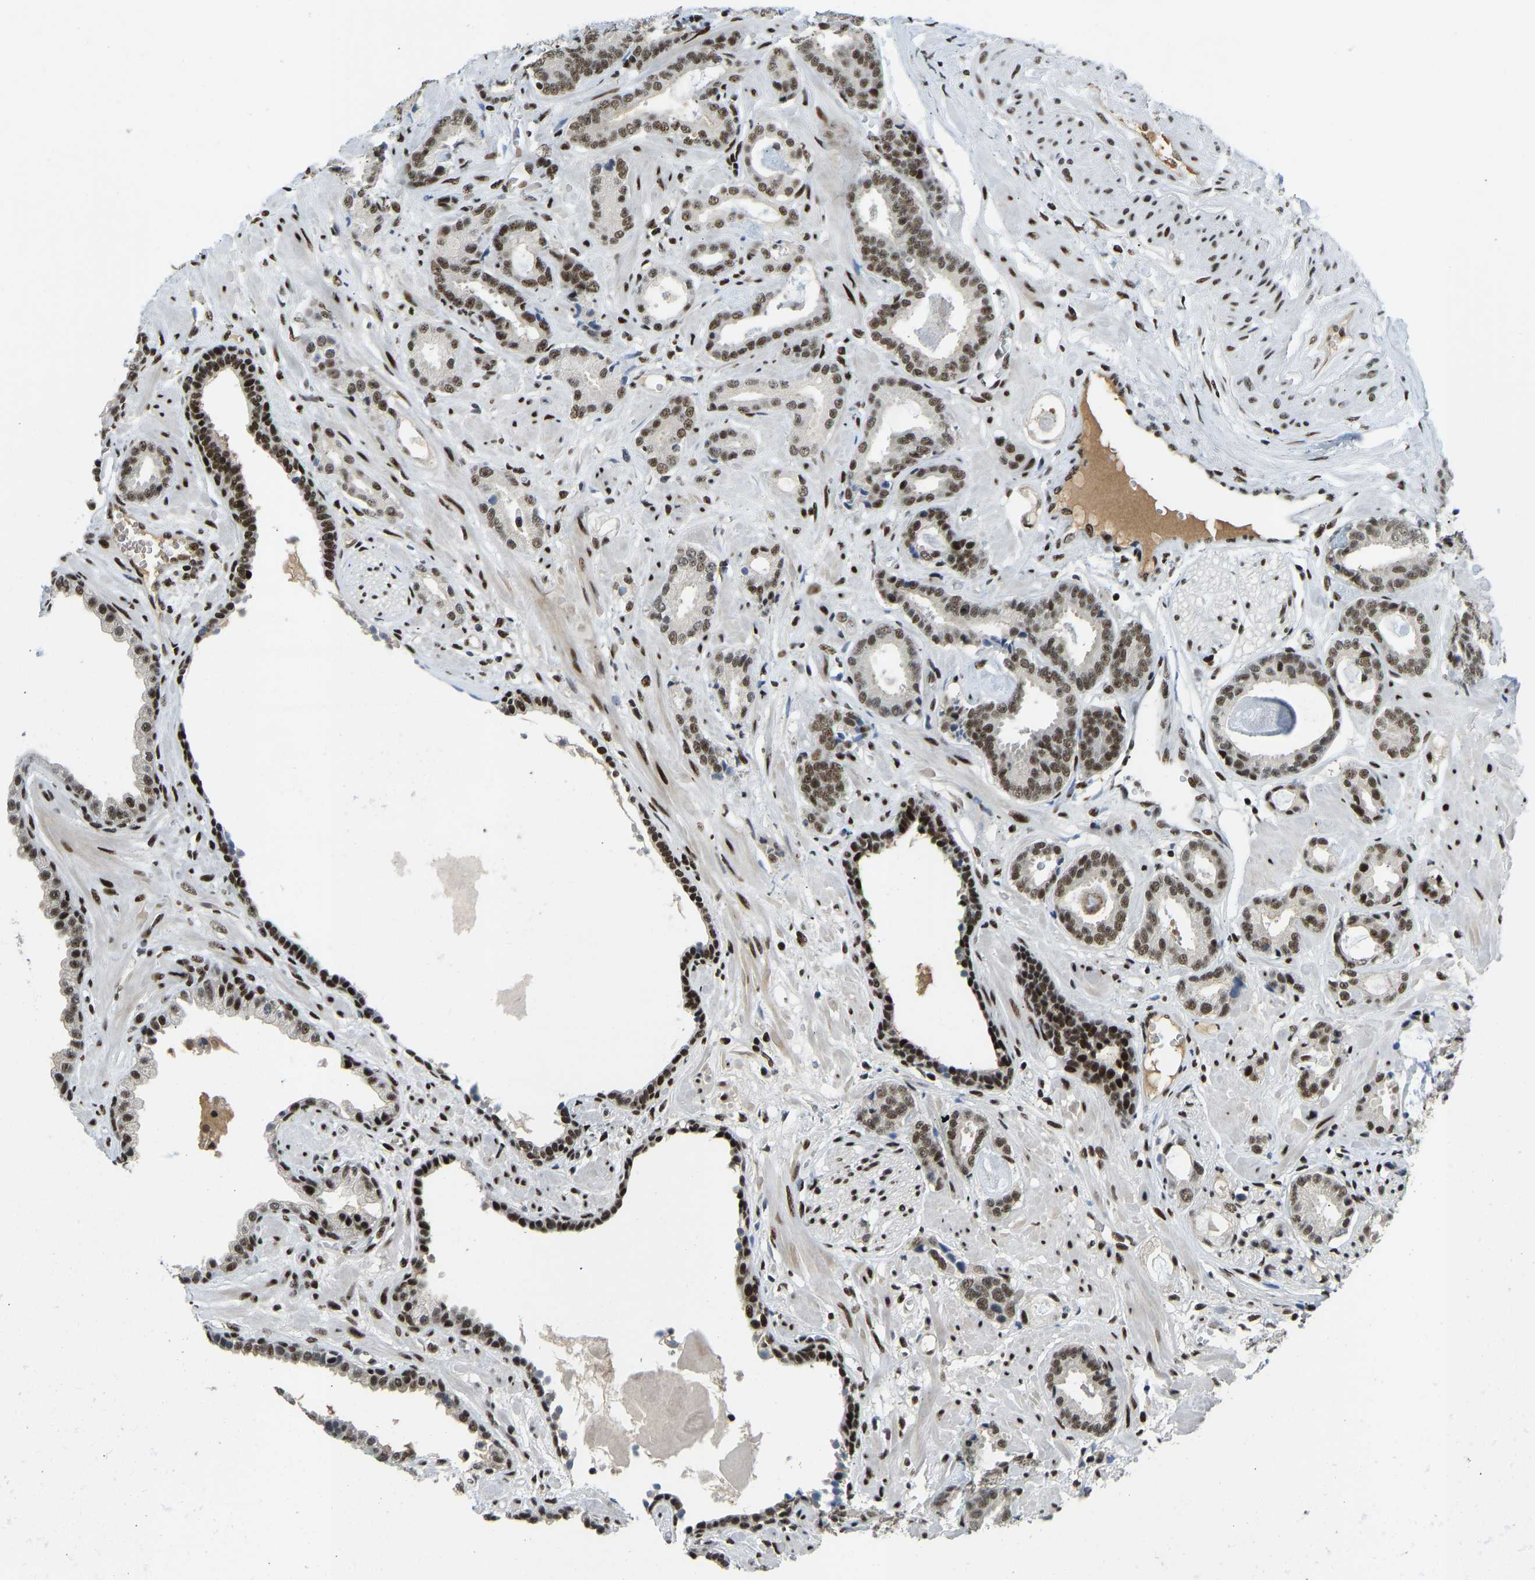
{"staining": {"intensity": "strong", "quantity": ">75%", "location": "nuclear"}, "tissue": "prostate cancer", "cell_type": "Tumor cells", "image_type": "cancer", "snomed": [{"axis": "morphology", "description": "Adenocarcinoma, Low grade"}, {"axis": "topography", "description": "Prostate"}], "caption": "This is a histology image of immunohistochemistry staining of prostate adenocarcinoma (low-grade), which shows strong expression in the nuclear of tumor cells.", "gene": "FOXK1", "patient": {"sex": "male", "age": 53}}